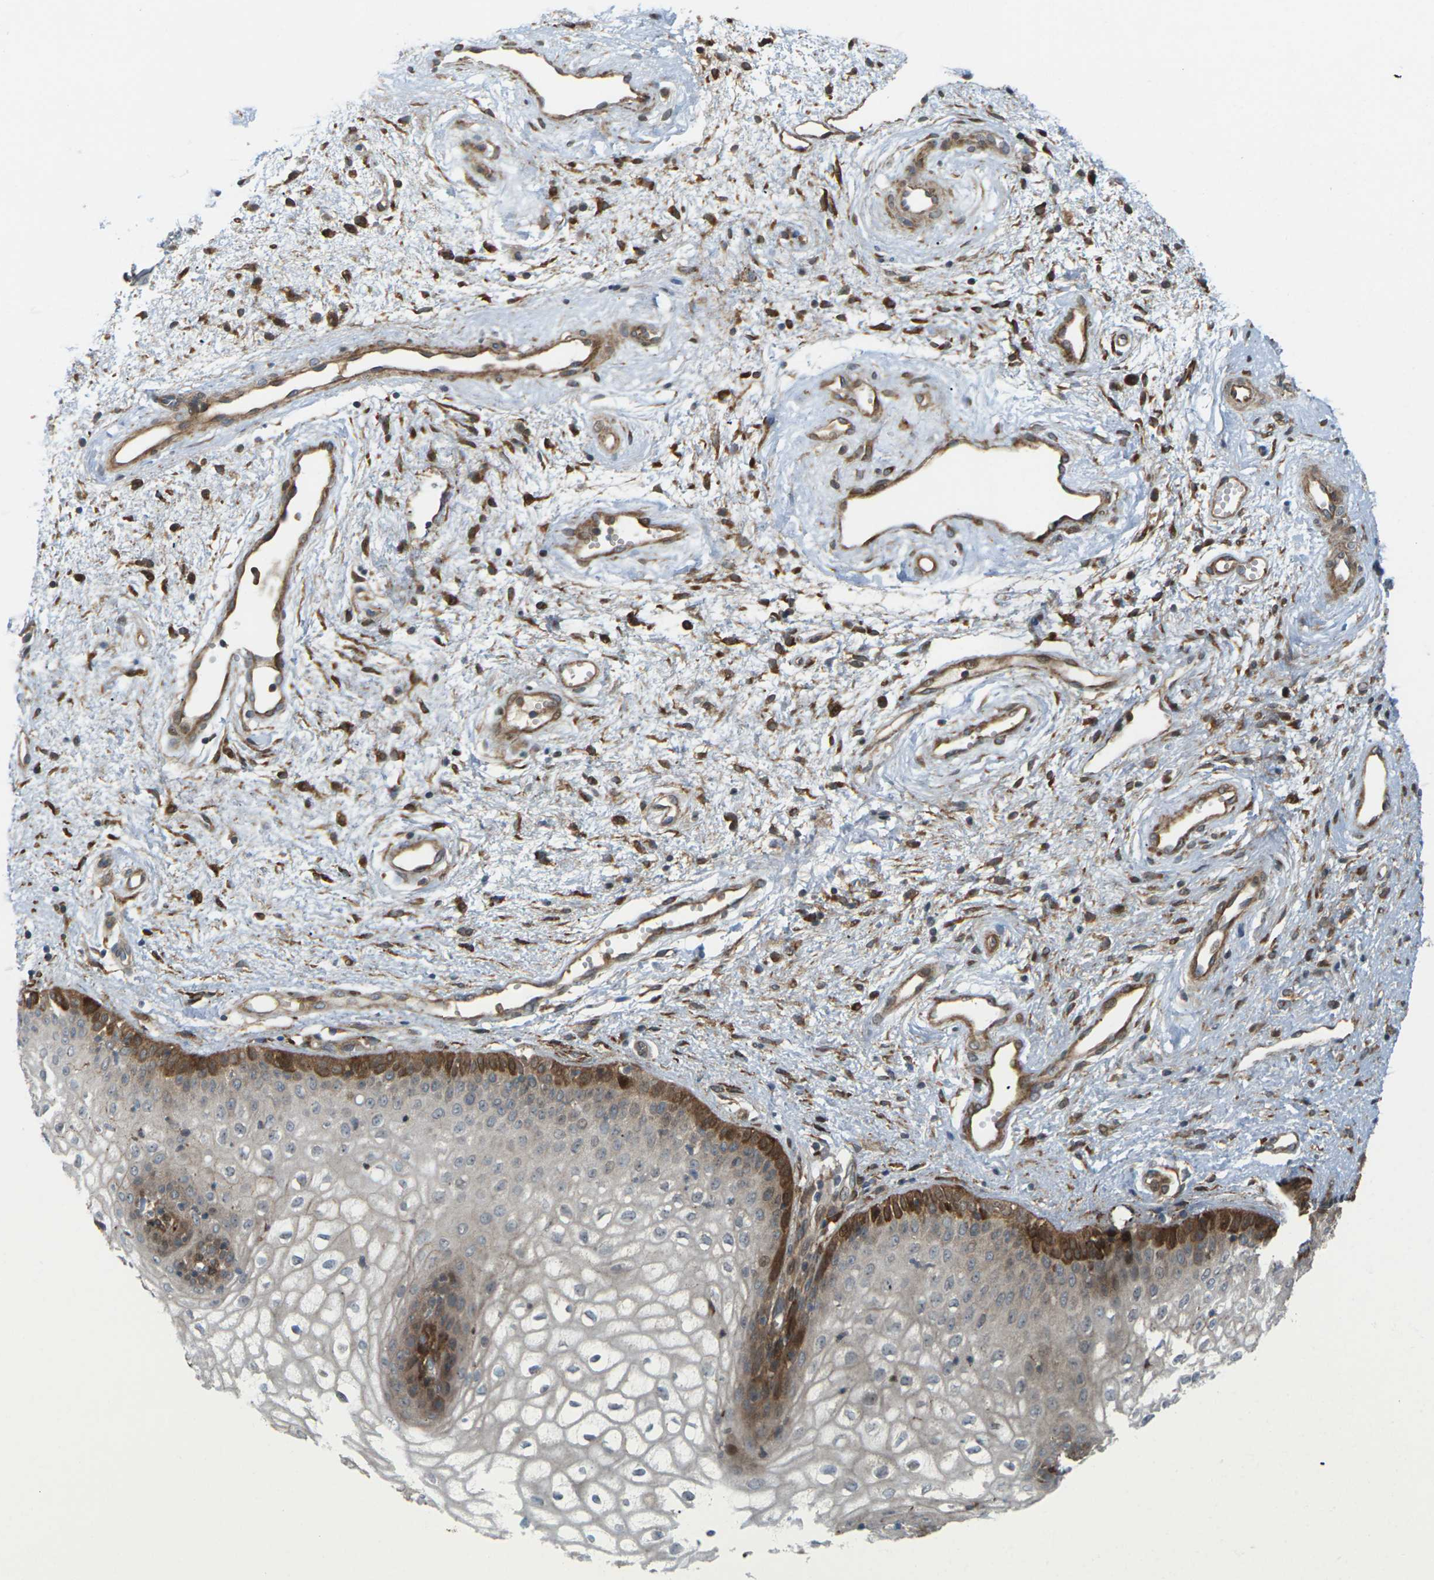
{"staining": {"intensity": "strong", "quantity": "25%-75%", "location": "cytoplasmic/membranous"}, "tissue": "vagina", "cell_type": "Squamous epithelial cells", "image_type": "normal", "snomed": [{"axis": "morphology", "description": "Normal tissue, NOS"}, {"axis": "topography", "description": "Vagina"}], "caption": "Brown immunohistochemical staining in benign human vagina shows strong cytoplasmic/membranous expression in about 25%-75% of squamous epithelial cells.", "gene": "ROBO1", "patient": {"sex": "female", "age": 34}}